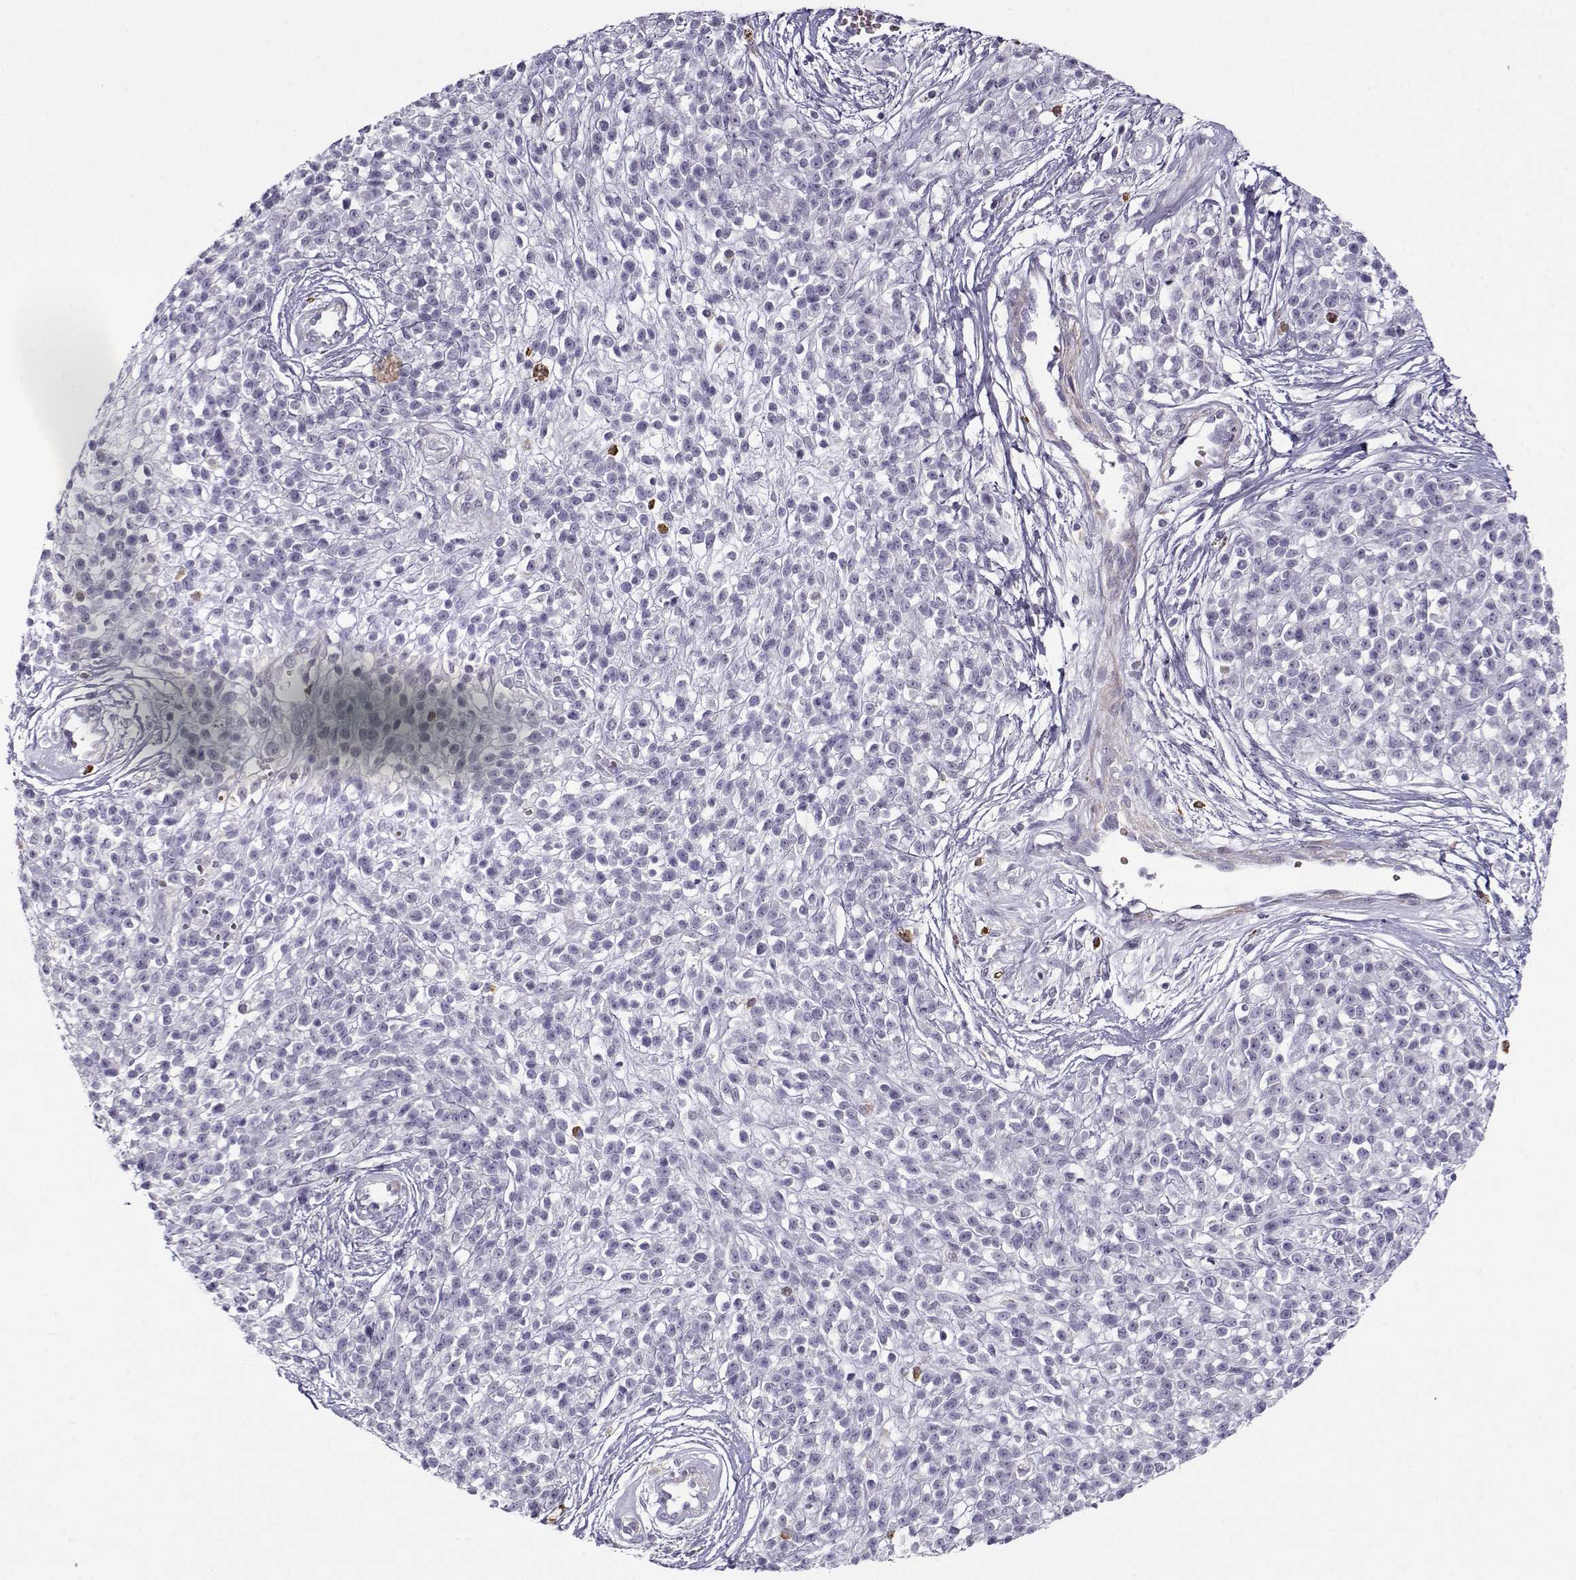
{"staining": {"intensity": "negative", "quantity": "none", "location": "none"}, "tissue": "melanoma", "cell_type": "Tumor cells", "image_type": "cancer", "snomed": [{"axis": "morphology", "description": "Malignant melanoma, NOS"}, {"axis": "topography", "description": "Skin"}, {"axis": "topography", "description": "Skin of trunk"}], "caption": "Human melanoma stained for a protein using immunohistochemistry demonstrates no positivity in tumor cells.", "gene": "UCP3", "patient": {"sex": "male", "age": 74}}